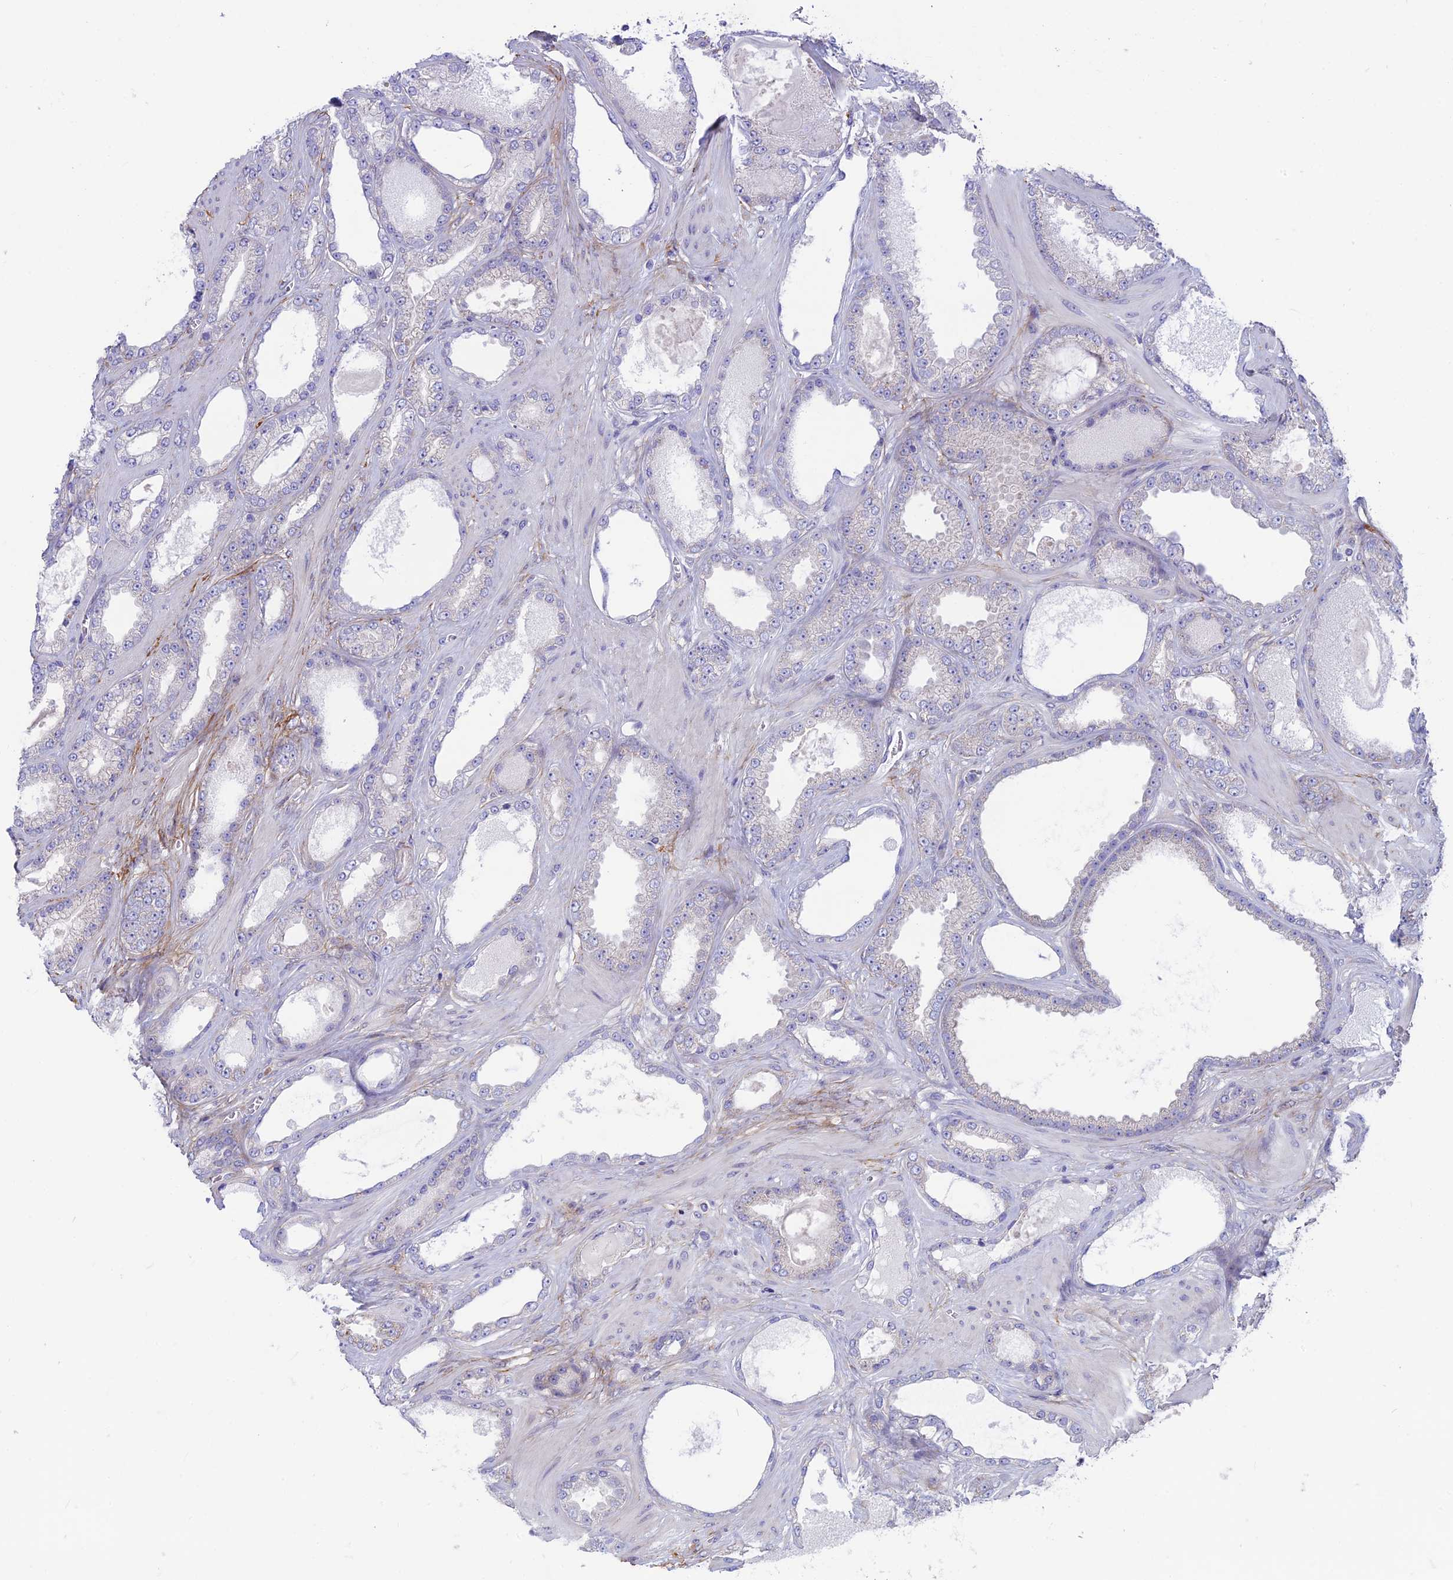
{"staining": {"intensity": "negative", "quantity": "none", "location": "none"}, "tissue": "prostate cancer", "cell_type": "Tumor cells", "image_type": "cancer", "snomed": [{"axis": "morphology", "description": "Adenocarcinoma, Low grade"}, {"axis": "topography", "description": "Prostate"}], "caption": "The image exhibits no staining of tumor cells in prostate cancer (low-grade adenocarcinoma).", "gene": "PLAC9", "patient": {"sex": "male", "age": 57}}